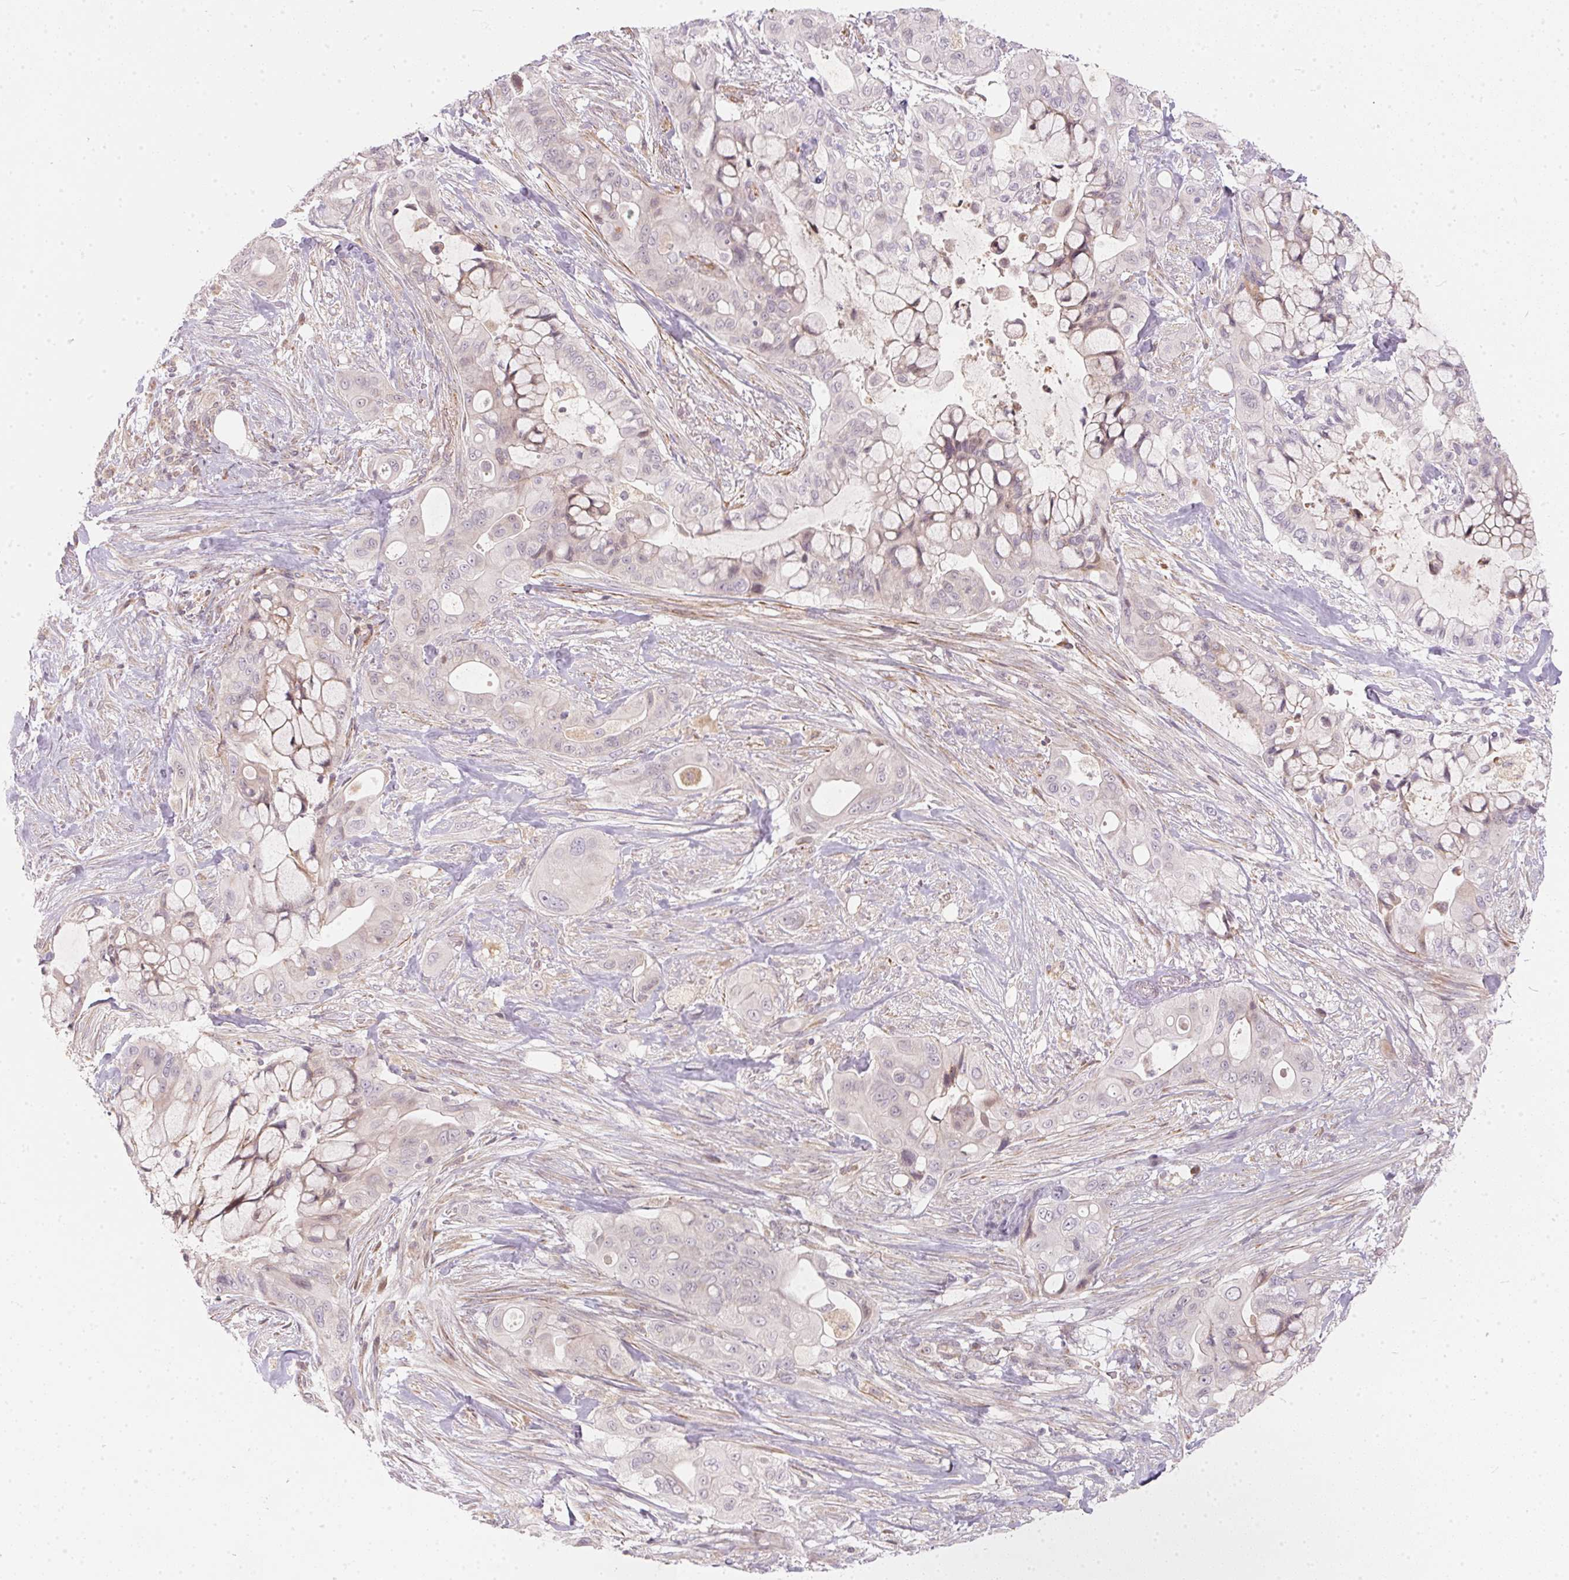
{"staining": {"intensity": "negative", "quantity": "none", "location": "none"}, "tissue": "pancreatic cancer", "cell_type": "Tumor cells", "image_type": "cancer", "snomed": [{"axis": "morphology", "description": "Adenocarcinoma, NOS"}, {"axis": "topography", "description": "Pancreas"}], "caption": "The micrograph displays no staining of tumor cells in pancreatic cancer.", "gene": "VWA5B2", "patient": {"sex": "male", "age": 71}}